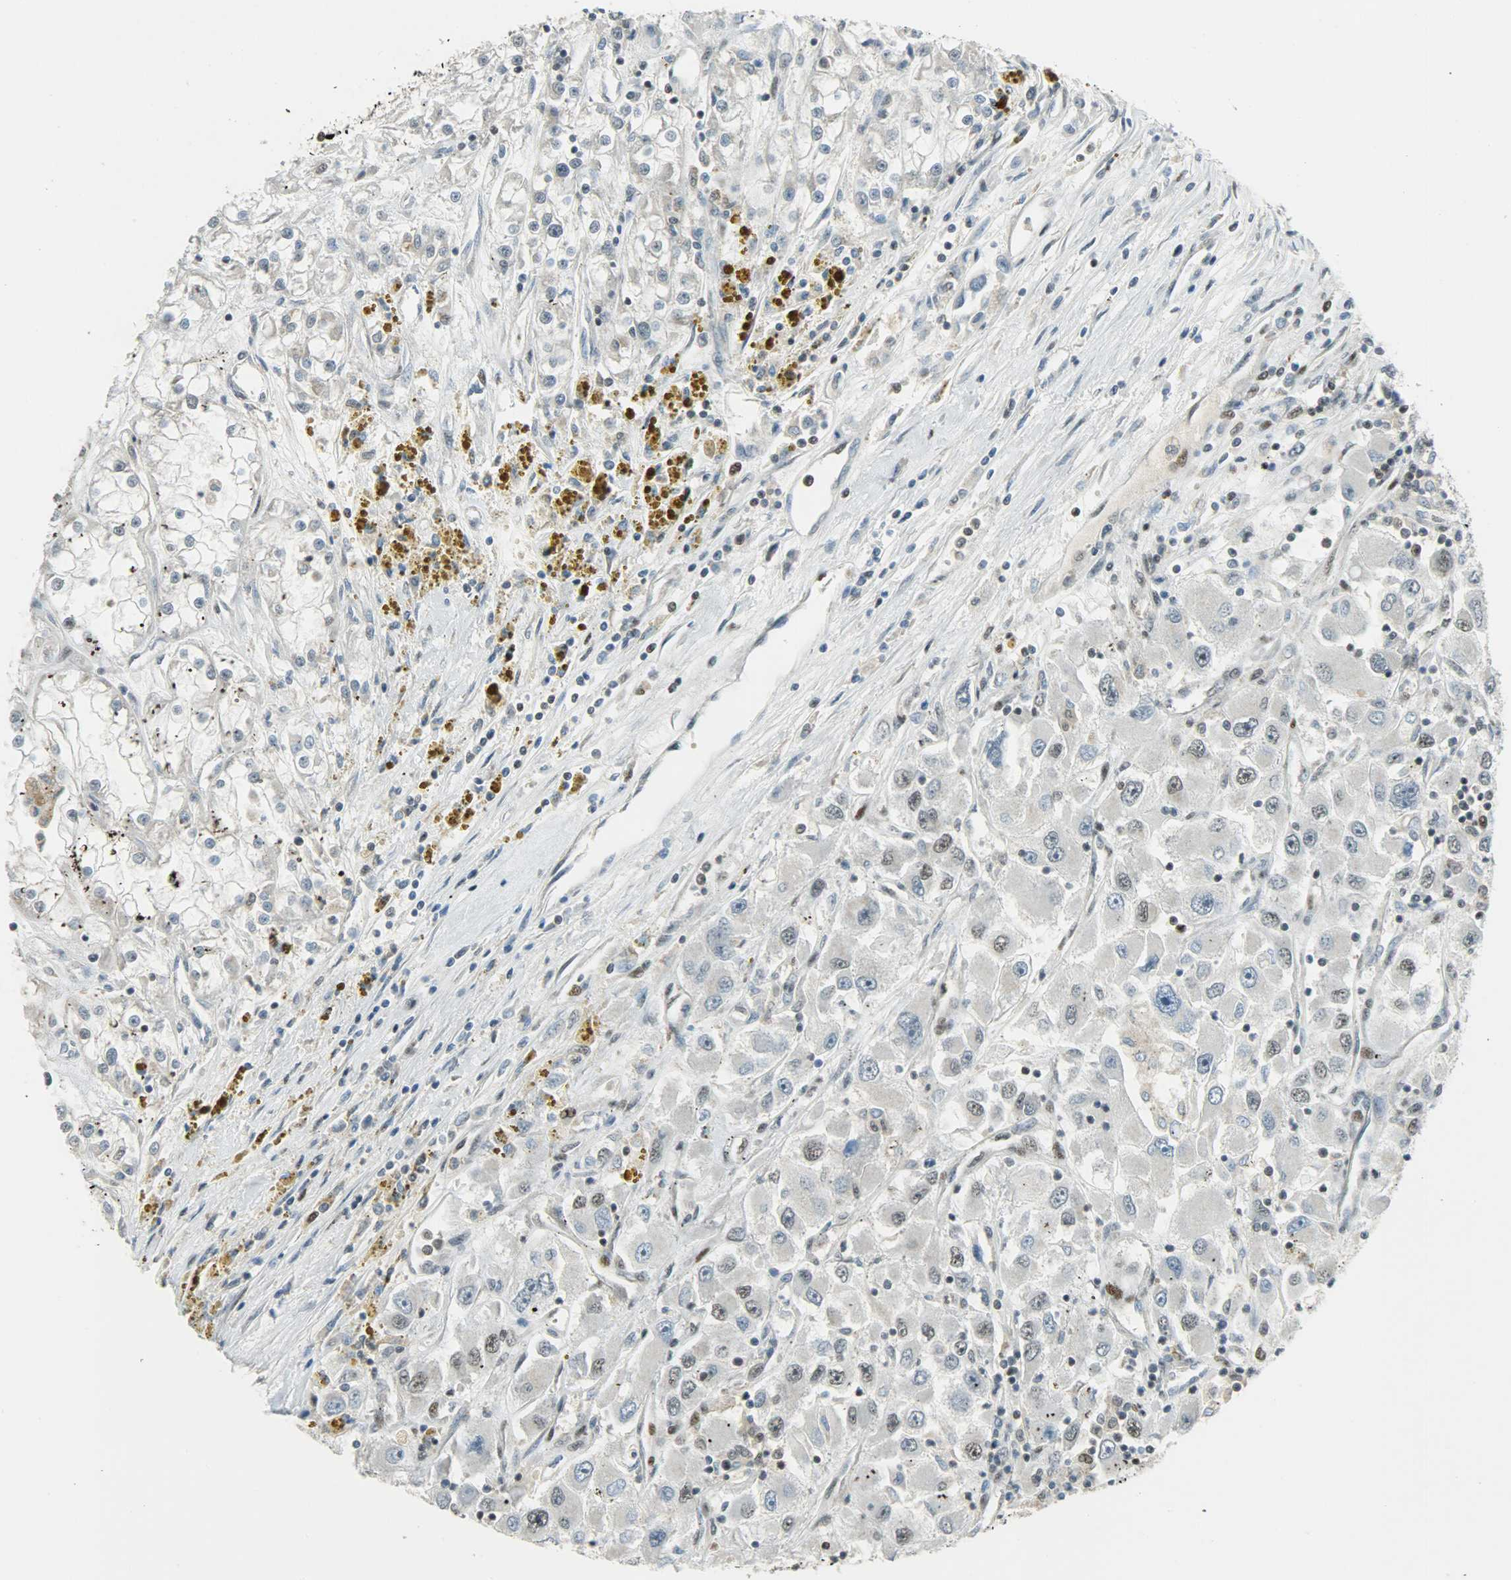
{"staining": {"intensity": "negative", "quantity": "none", "location": "none"}, "tissue": "renal cancer", "cell_type": "Tumor cells", "image_type": "cancer", "snomed": [{"axis": "morphology", "description": "Adenocarcinoma, NOS"}, {"axis": "topography", "description": "Kidney"}], "caption": "High magnification brightfield microscopy of renal adenocarcinoma stained with DAB (brown) and counterstained with hematoxylin (blue): tumor cells show no significant positivity.", "gene": "IL15", "patient": {"sex": "female", "age": 52}}